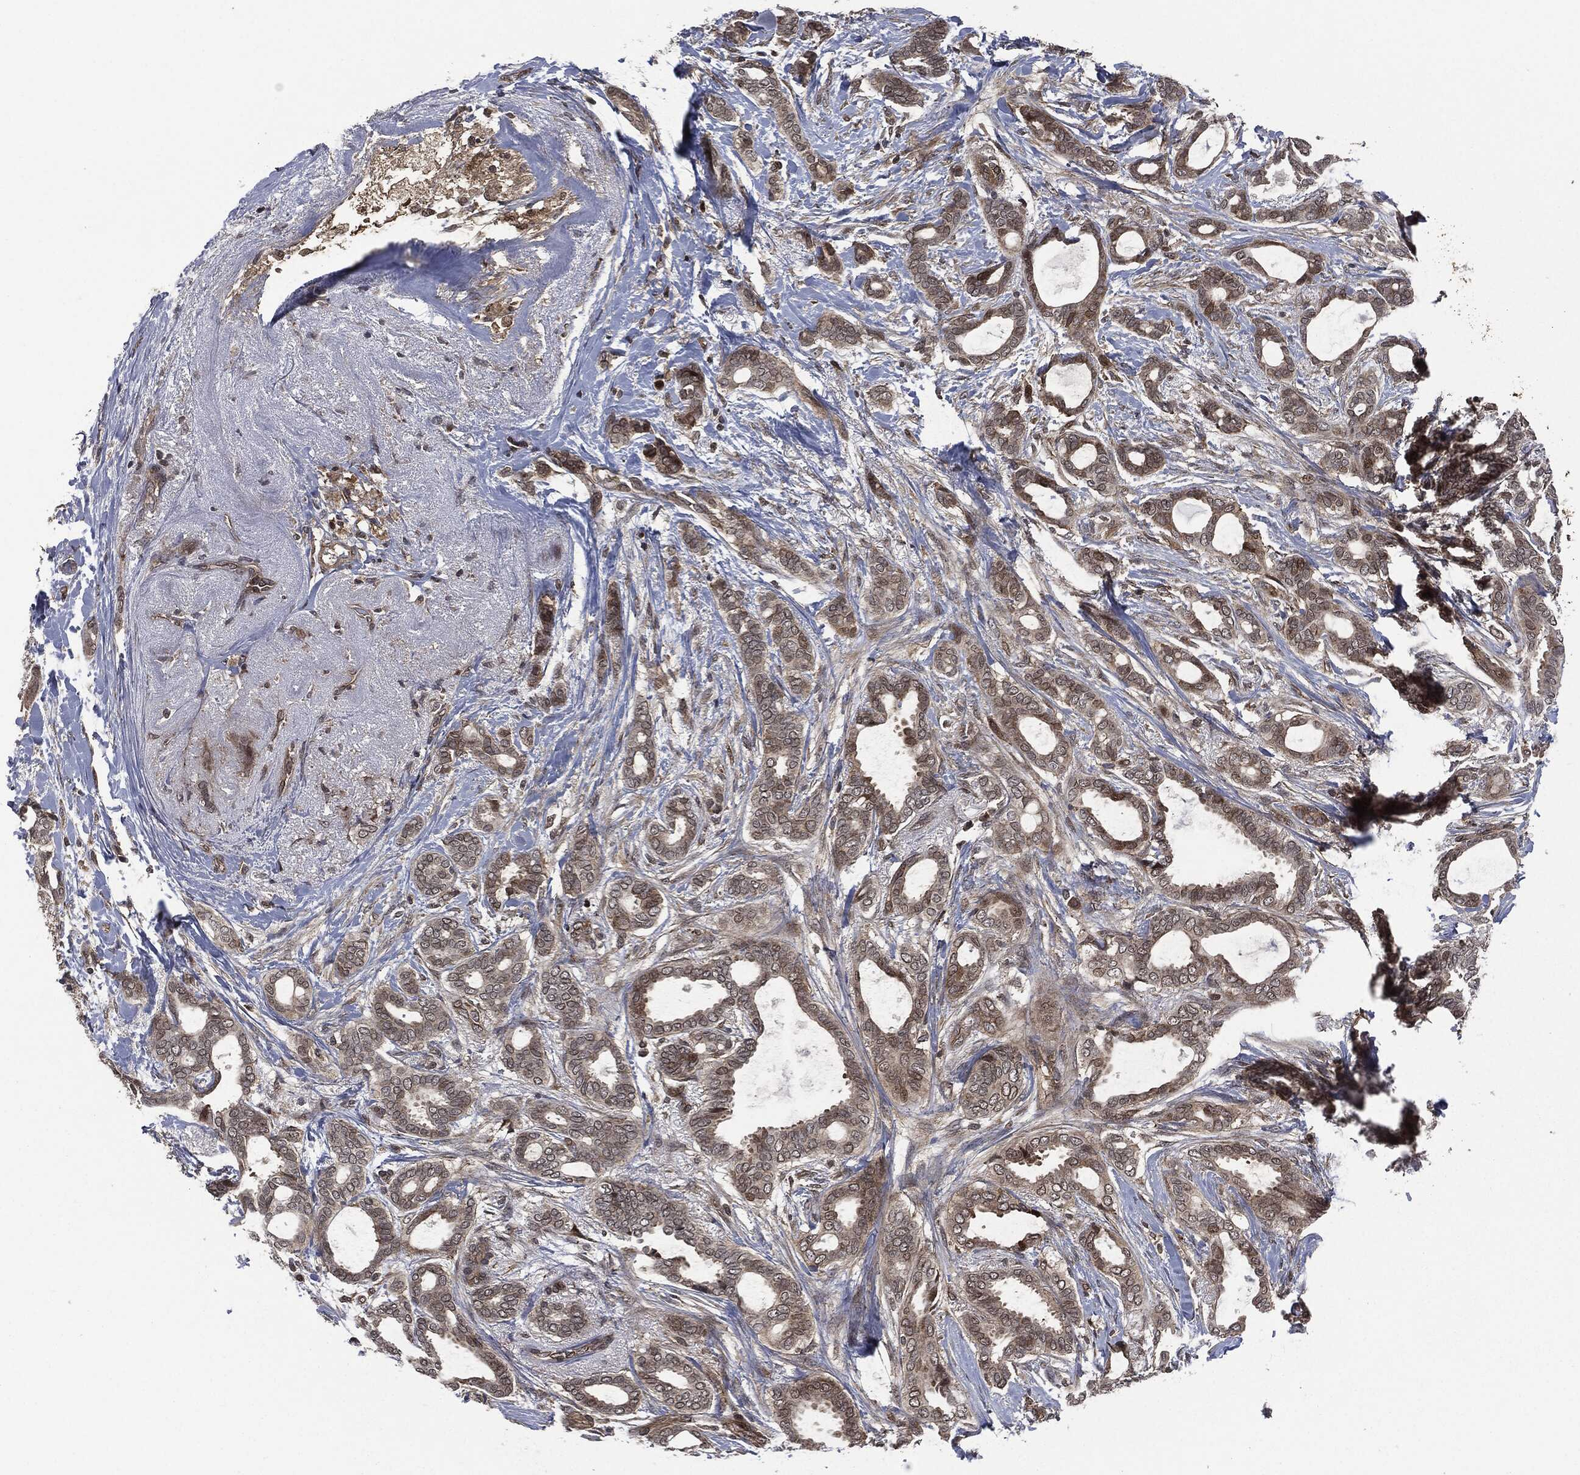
{"staining": {"intensity": "moderate", "quantity": "25%-75%", "location": "cytoplasmic/membranous"}, "tissue": "breast cancer", "cell_type": "Tumor cells", "image_type": "cancer", "snomed": [{"axis": "morphology", "description": "Duct carcinoma"}, {"axis": "topography", "description": "Breast"}], "caption": "DAB (3,3'-diaminobenzidine) immunohistochemical staining of human breast cancer (invasive ductal carcinoma) shows moderate cytoplasmic/membranous protein positivity in about 25%-75% of tumor cells. (Stains: DAB (3,3'-diaminobenzidine) in brown, nuclei in blue, Microscopy: brightfield microscopy at high magnification).", "gene": "HRAS", "patient": {"sex": "female", "age": 51}}